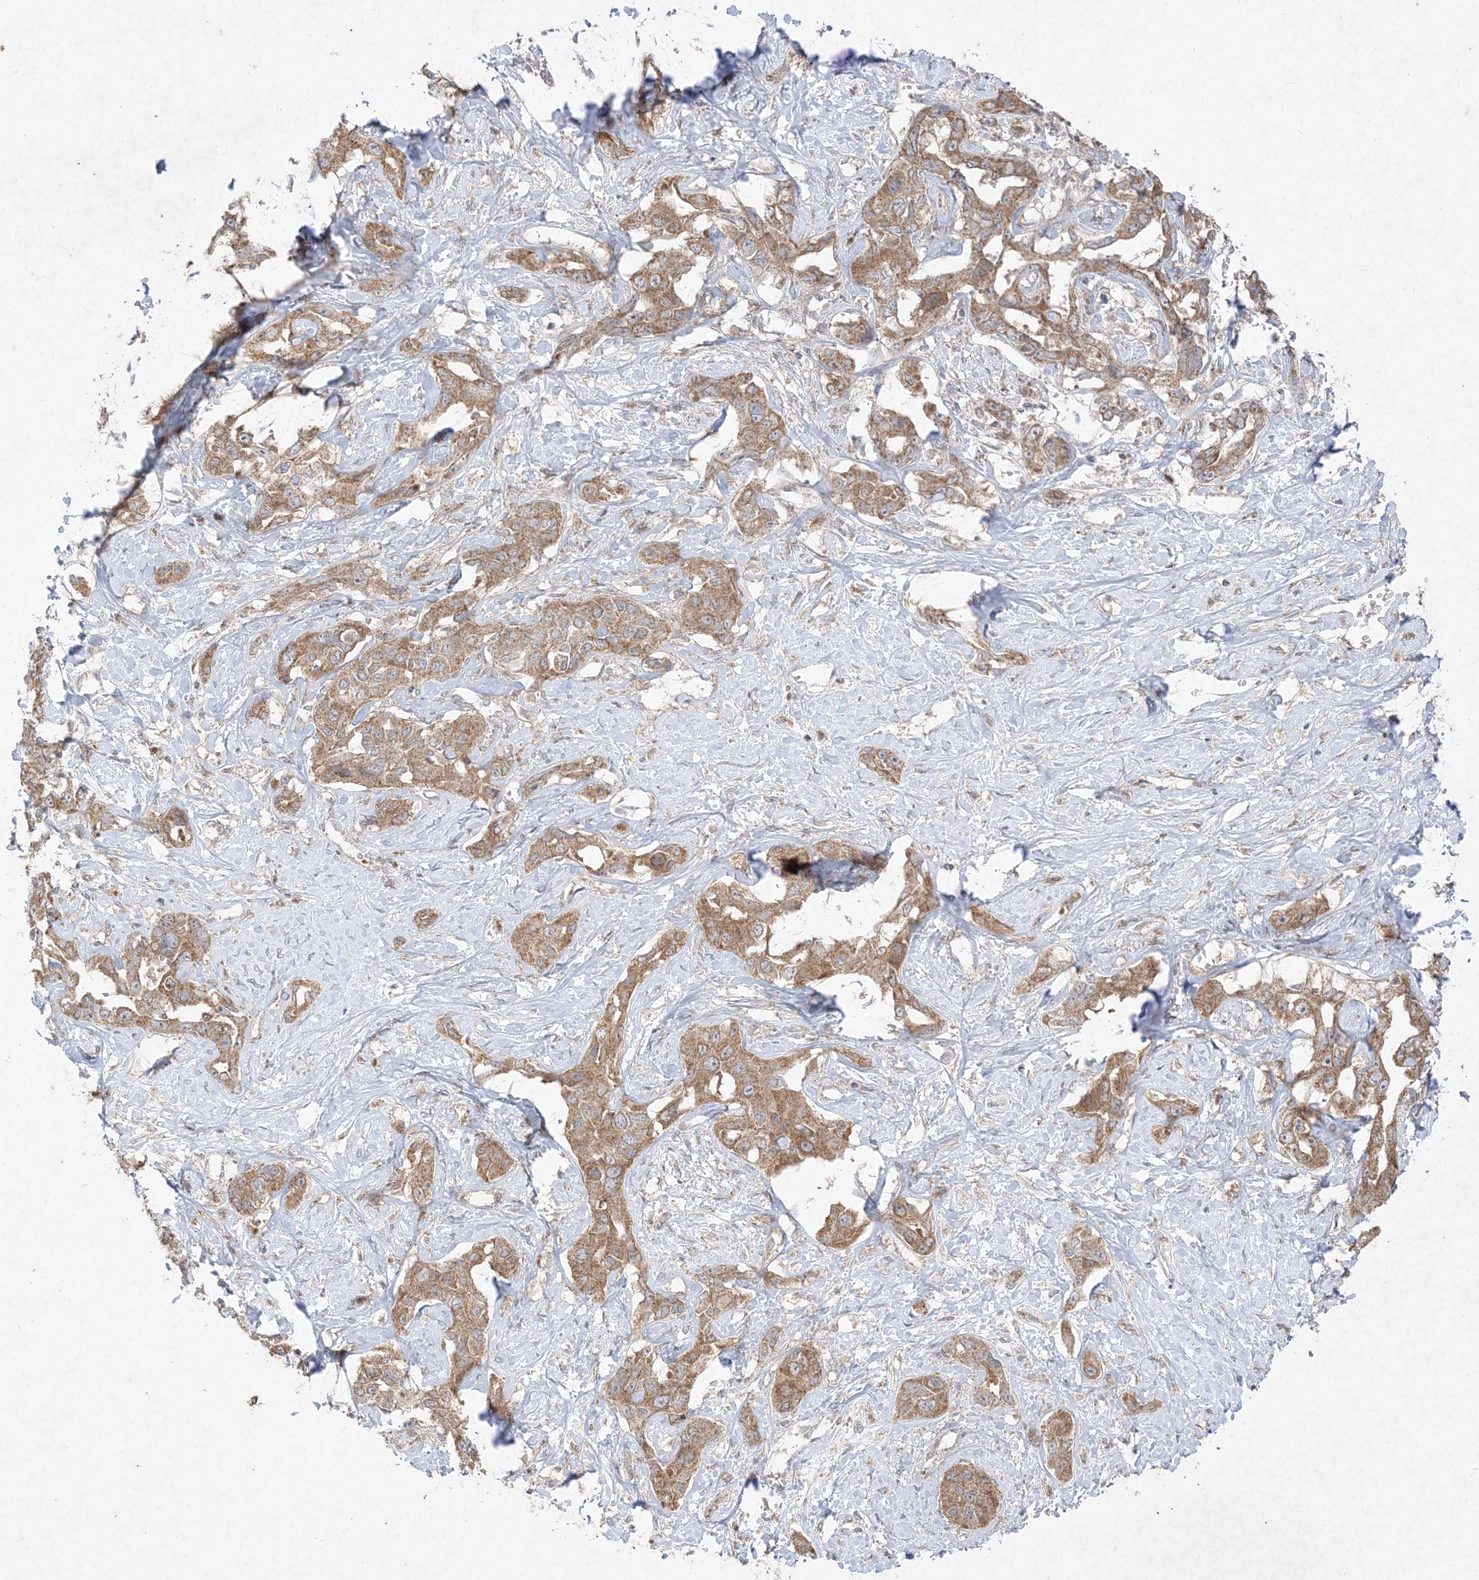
{"staining": {"intensity": "moderate", "quantity": ">75%", "location": "cytoplasmic/membranous"}, "tissue": "liver cancer", "cell_type": "Tumor cells", "image_type": "cancer", "snomed": [{"axis": "morphology", "description": "Cholangiocarcinoma"}, {"axis": "topography", "description": "Liver"}], "caption": "Liver cancer stained for a protein exhibits moderate cytoplasmic/membranous positivity in tumor cells.", "gene": "UBE2C", "patient": {"sex": "male", "age": 59}}